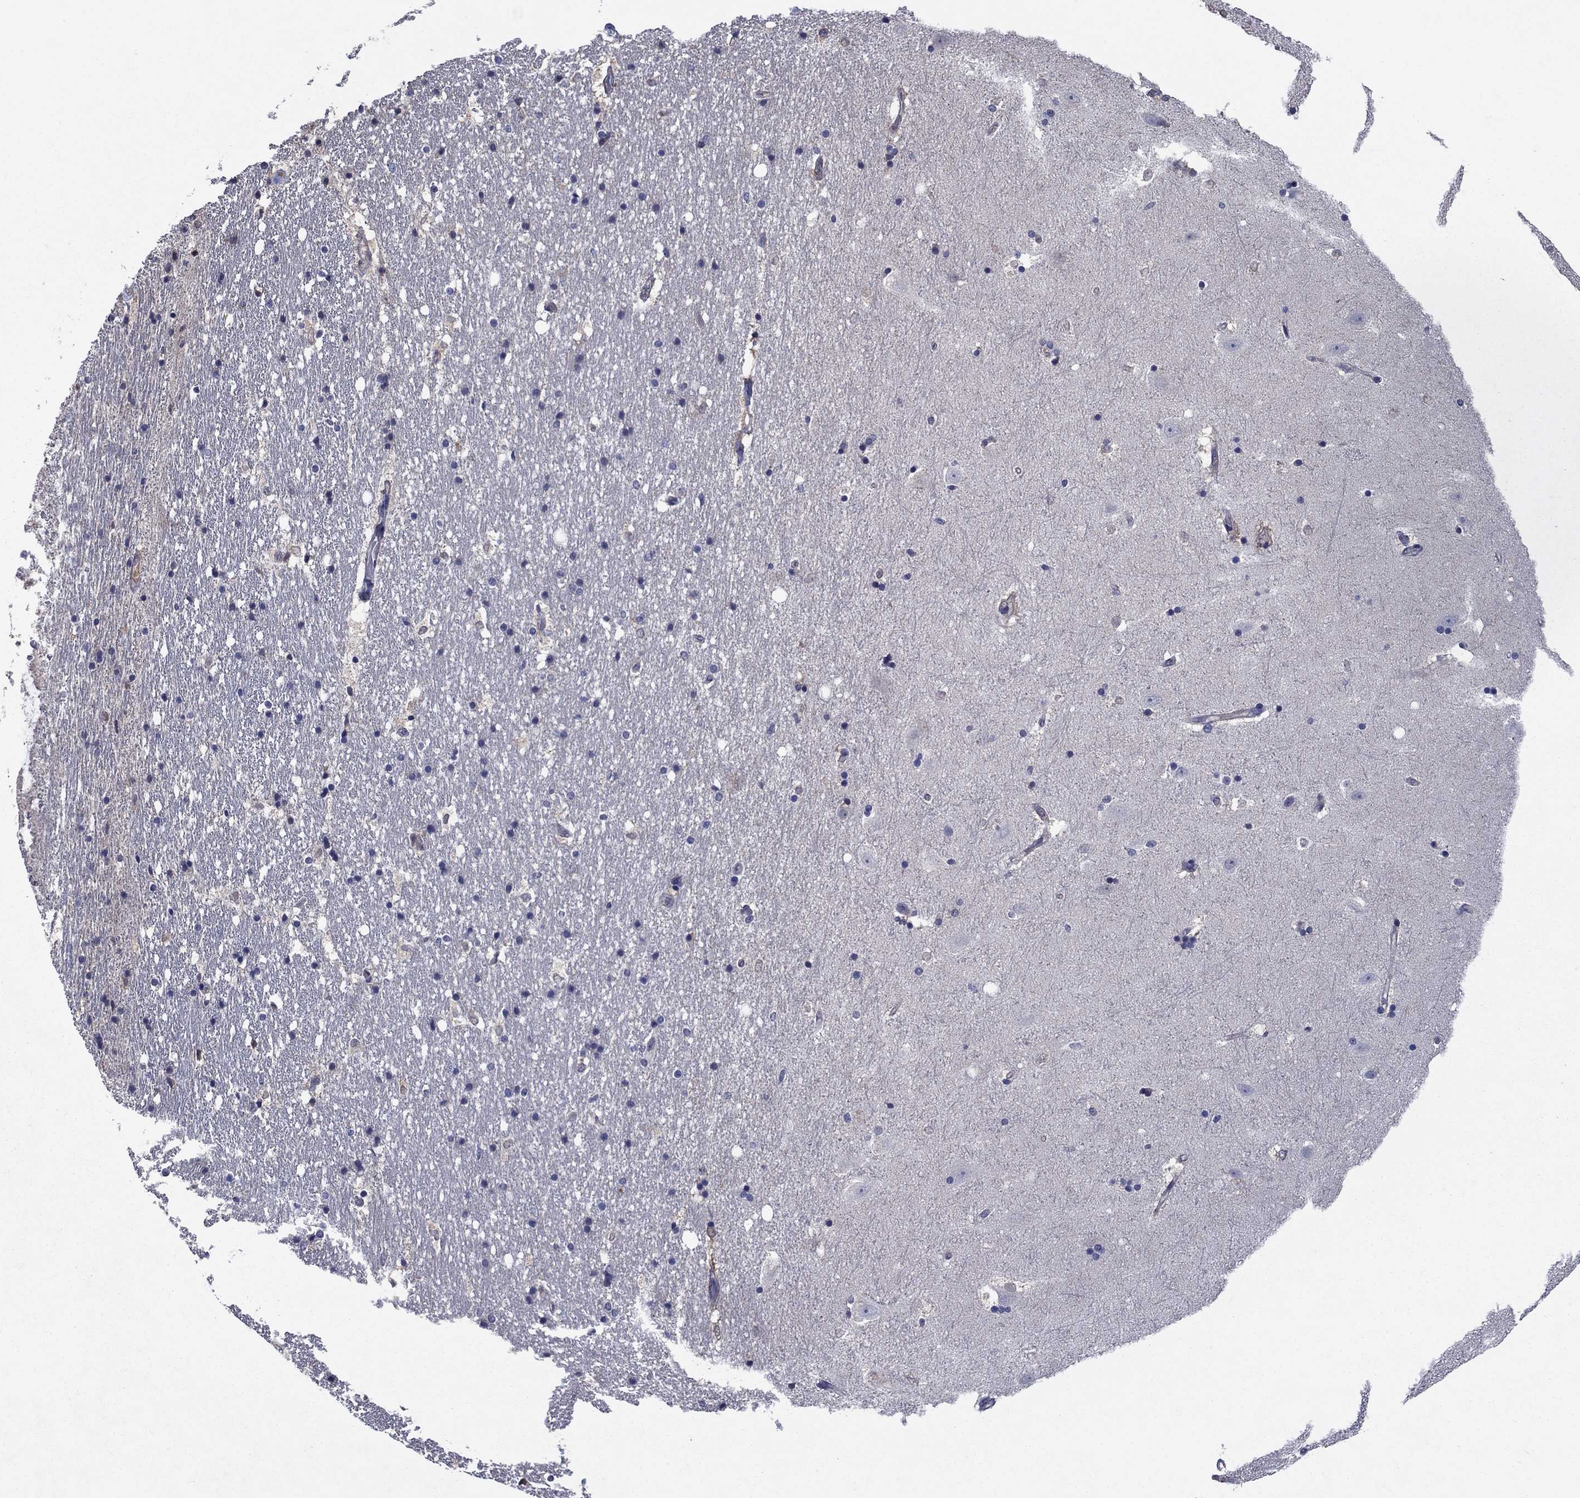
{"staining": {"intensity": "negative", "quantity": "none", "location": "none"}, "tissue": "hippocampus", "cell_type": "Glial cells", "image_type": "normal", "snomed": [{"axis": "morphology", "description": "Normal tissue, NOS"}, {"axis": "topography", "description": "Hippocampus"}], "caption": "DAB immunohistochemical staining of benign human hippocampus demonstrates no significant positivity in glial cells.", "gene": "MSRB1", "patient": {"sex": "male", "age": 49}}